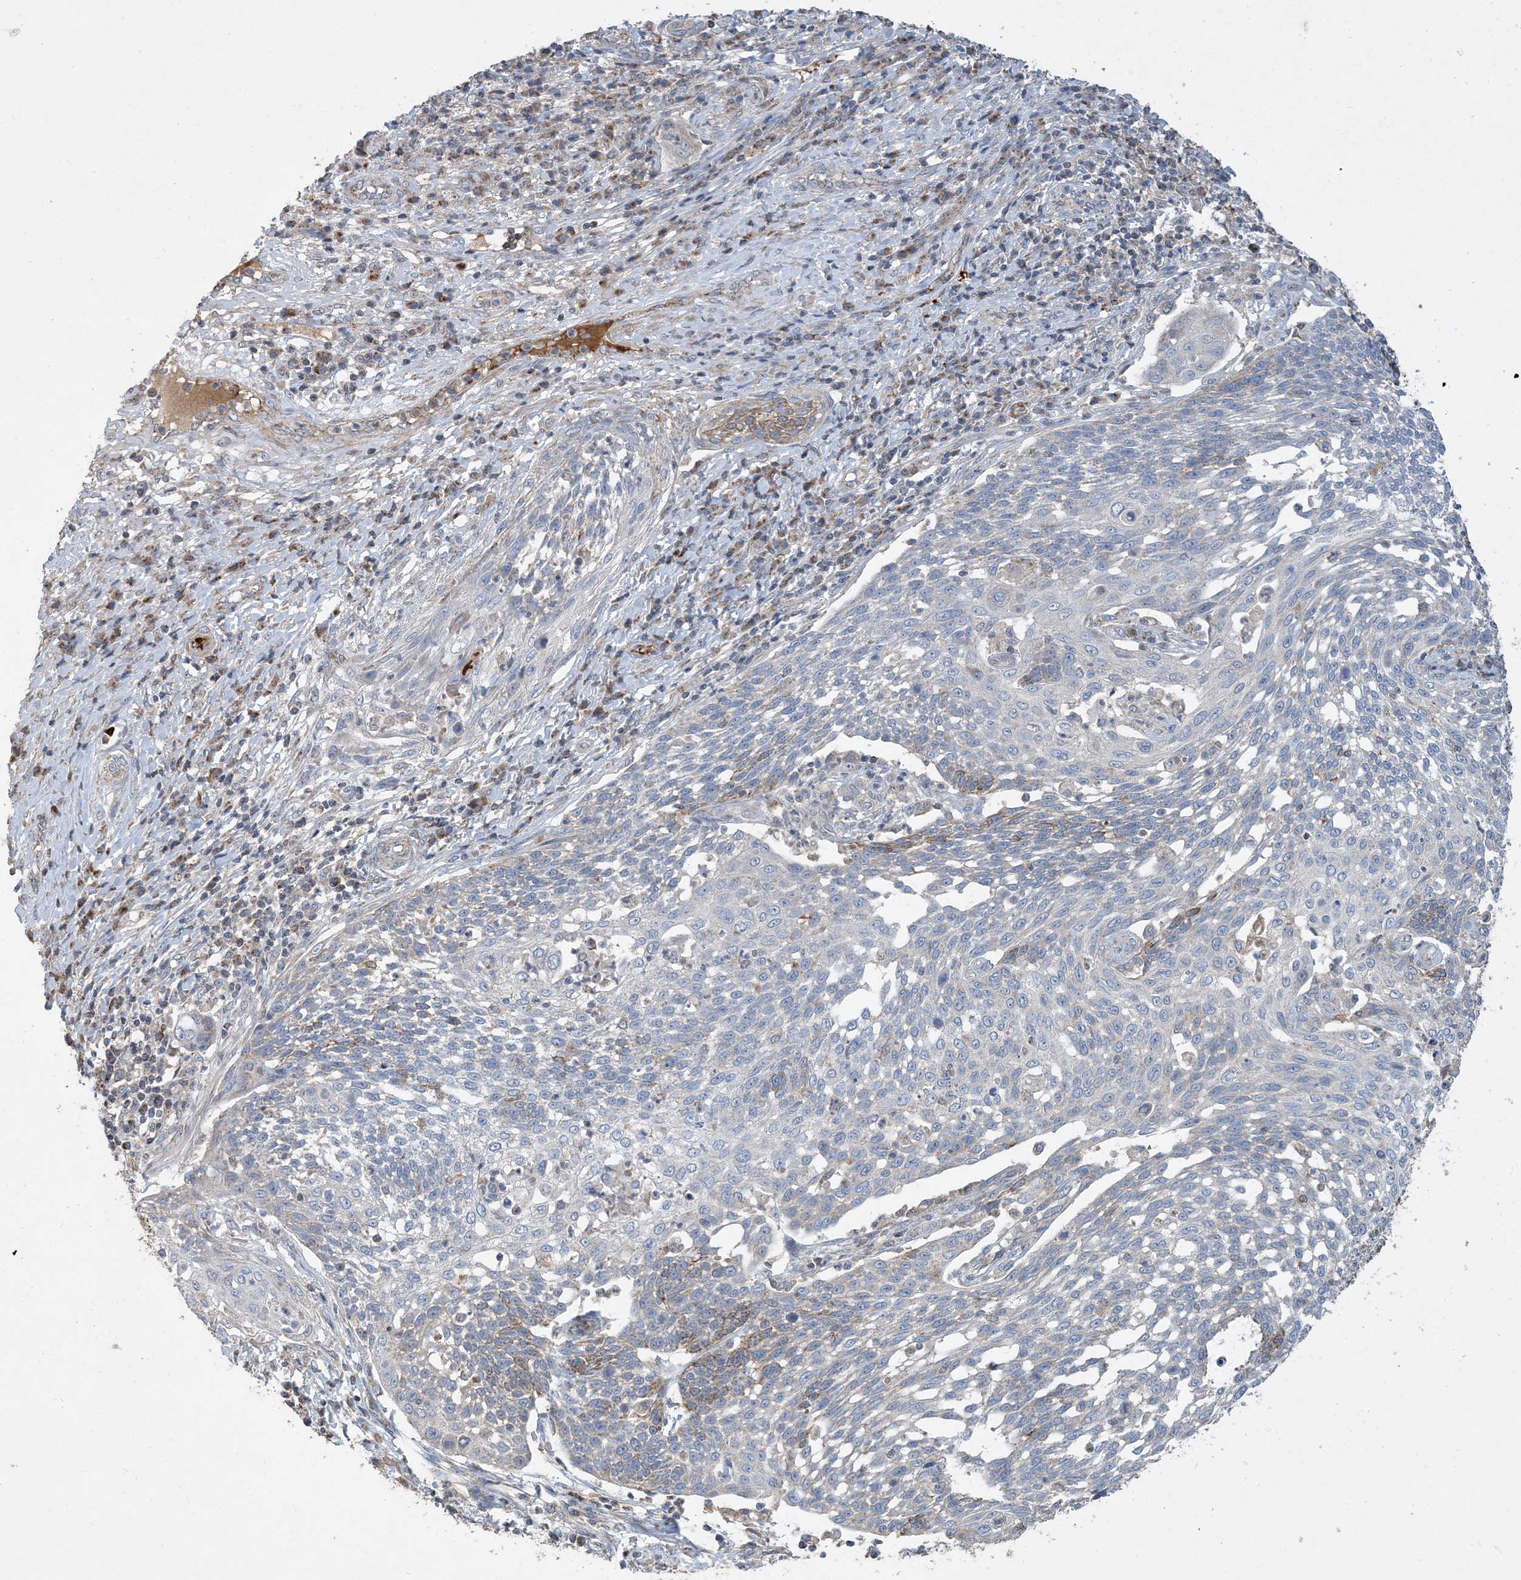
{"staining": {"intensity": "negative", "quantity": "none", "location": "none"}, "tissue": "cervical cancer", "cell_type": "Tumor cells", "image_type": "cancer", "snomed": [{"axis": "morphology", "description": "Squamous cell carcinoma, NOS"}, {"axis": "topography", "description": "Cervix"}], "caption": "Tumor cells show no significant protein expression in cervical squamous cell carcinoma.", "gene": "ECHDC1", "patient": {"sex": "female", "age": 34}}